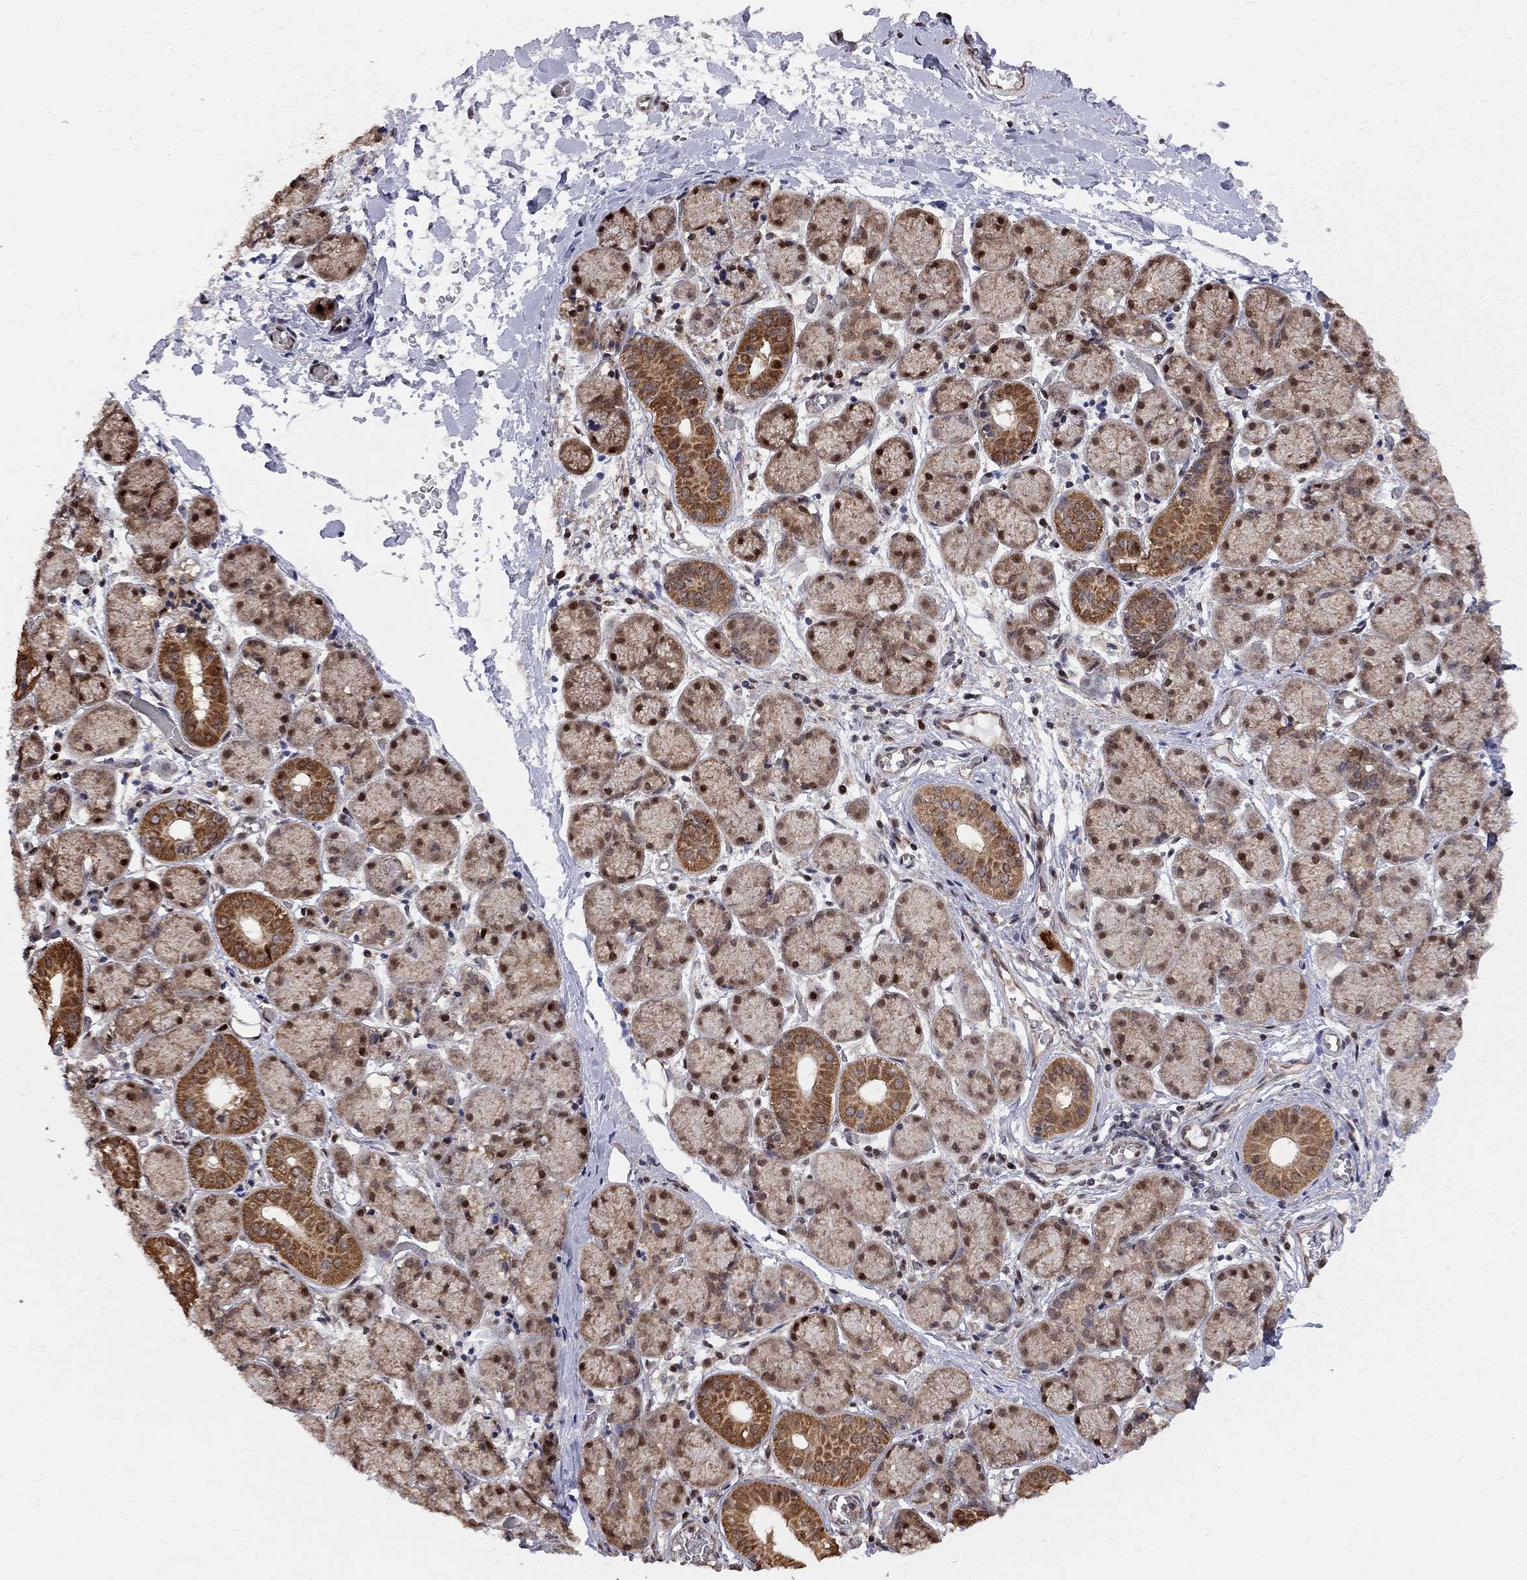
{"staining": {"intensity": "strong", "quantity": "25%-75%", "location": "cytoplasmic/membranous,nuclear"}, "tissue": "salivary gland", "cell_type": "Glandular cells", "image_type": "normal", "snomed": [{"axis": "morphology", "description": "Normal tissue, NOS"}, {"axis": "topography", "description": "Salivary gland"}, {"axis": "topography", "description": "Peripheral nerve tissue"}], "caption": "Immunohistochemistry staining of unremarkable salivary gland, which exhibits high levels of strong cytoplasmic/membranous,nuclear expression in about 25%-75% of glandular cells indicating strong cytoplasmic/membranous,nuclear protein positivity. The staining was performed using DAB (3,3'-diaminobenzidine) (brown) for protein detection and nuclei were counterstained in hematoxylin (blue).", "gene": "ELOB", "patient": {"sex": "female", "age": 24}}